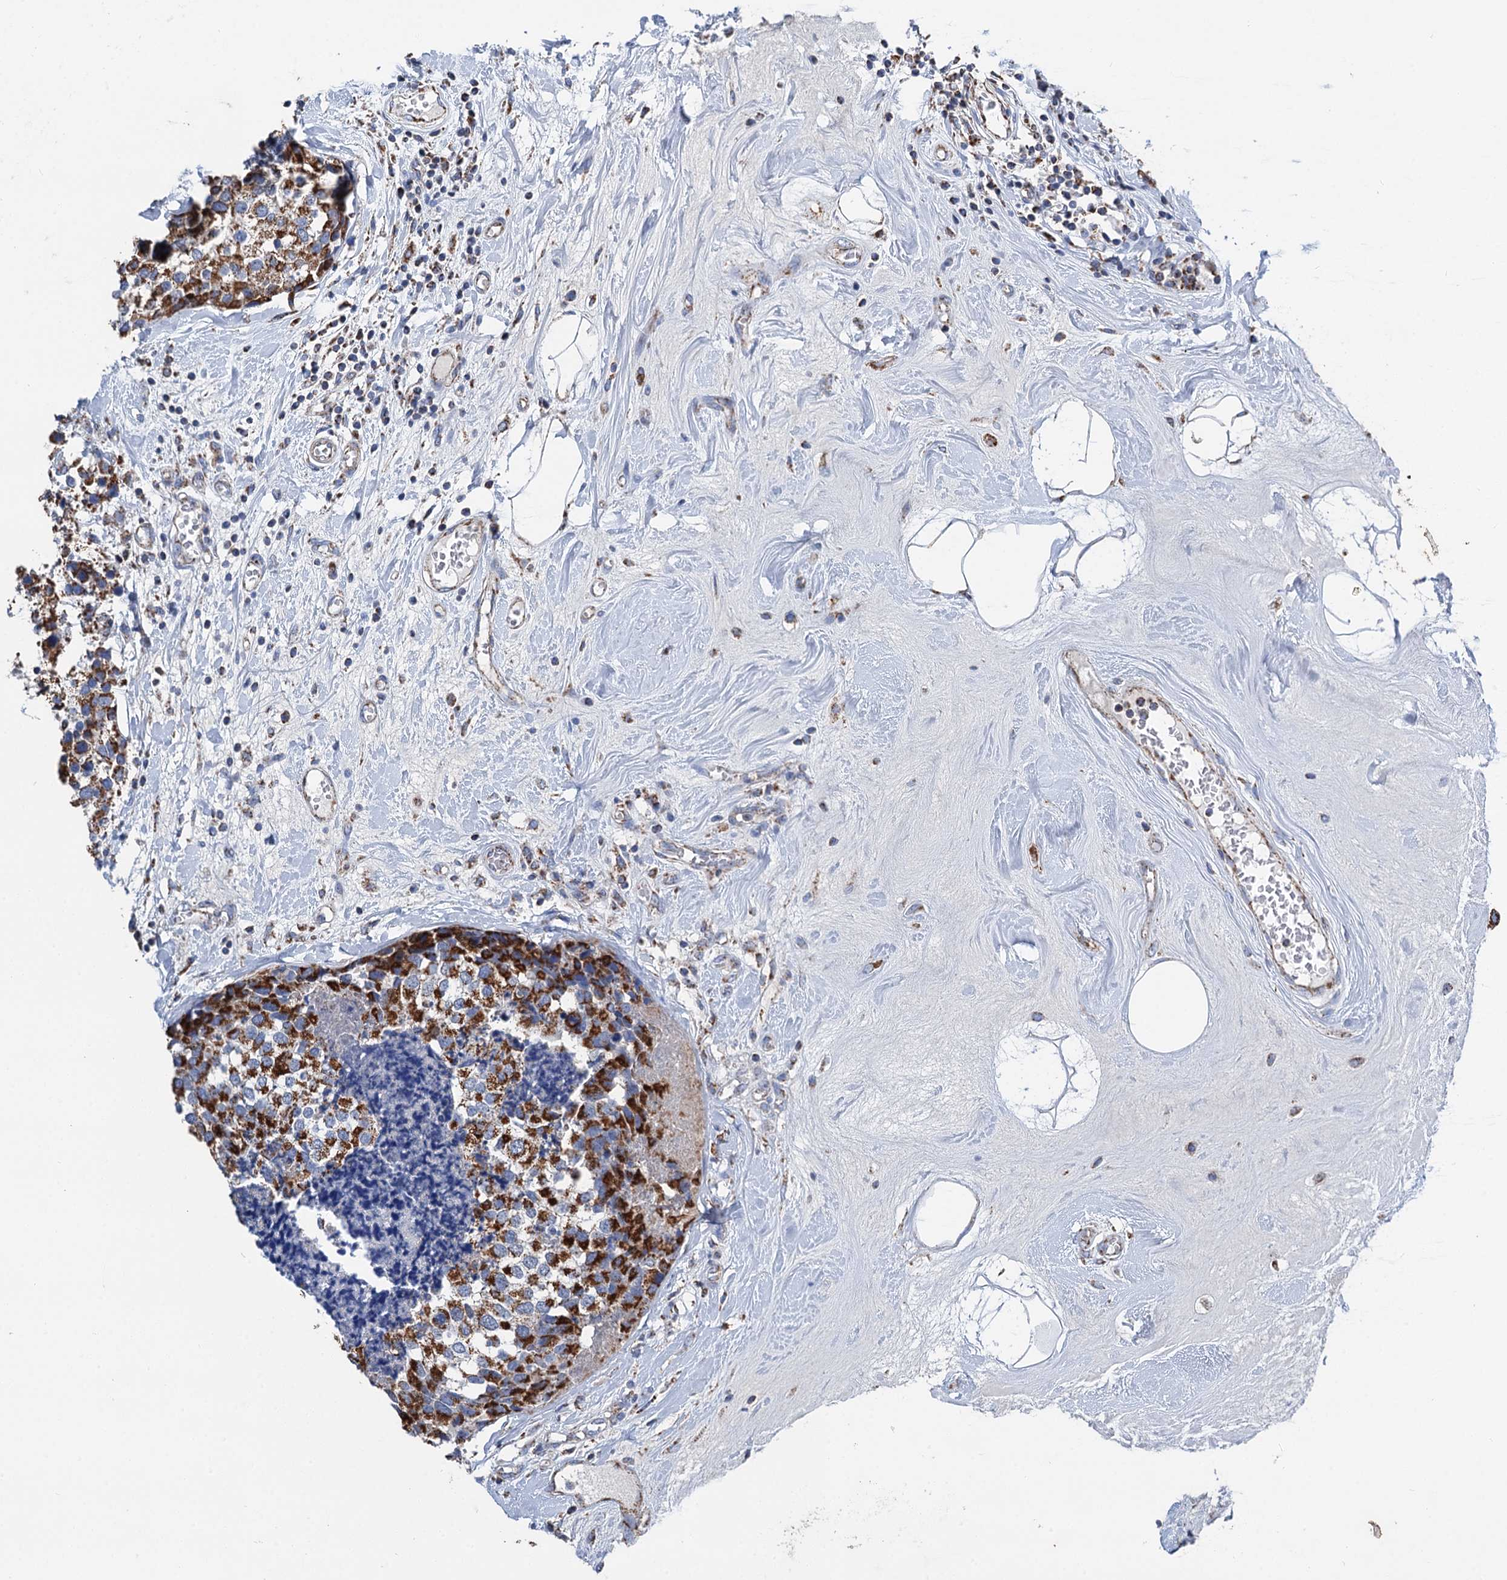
{"staining": {"intensity": "strong", "quantity": ">75%", "location": "cytoplasmic/membranous"}, "tissue": "breast cancer", "cell_type": "Tumor cells", "image_type": "cancer", "snomed": [{"axis": "morphology", "description": "Lobular carcinoma"}, {"axis": "topography", "description": "Breast"}], "caption": "Breast cancer stained for a protein demonstrates strong cytoplasmic/membranous positivity in tumor cells.", "gene": "IVD", "patient": {"sex": "female", "age": 59}}